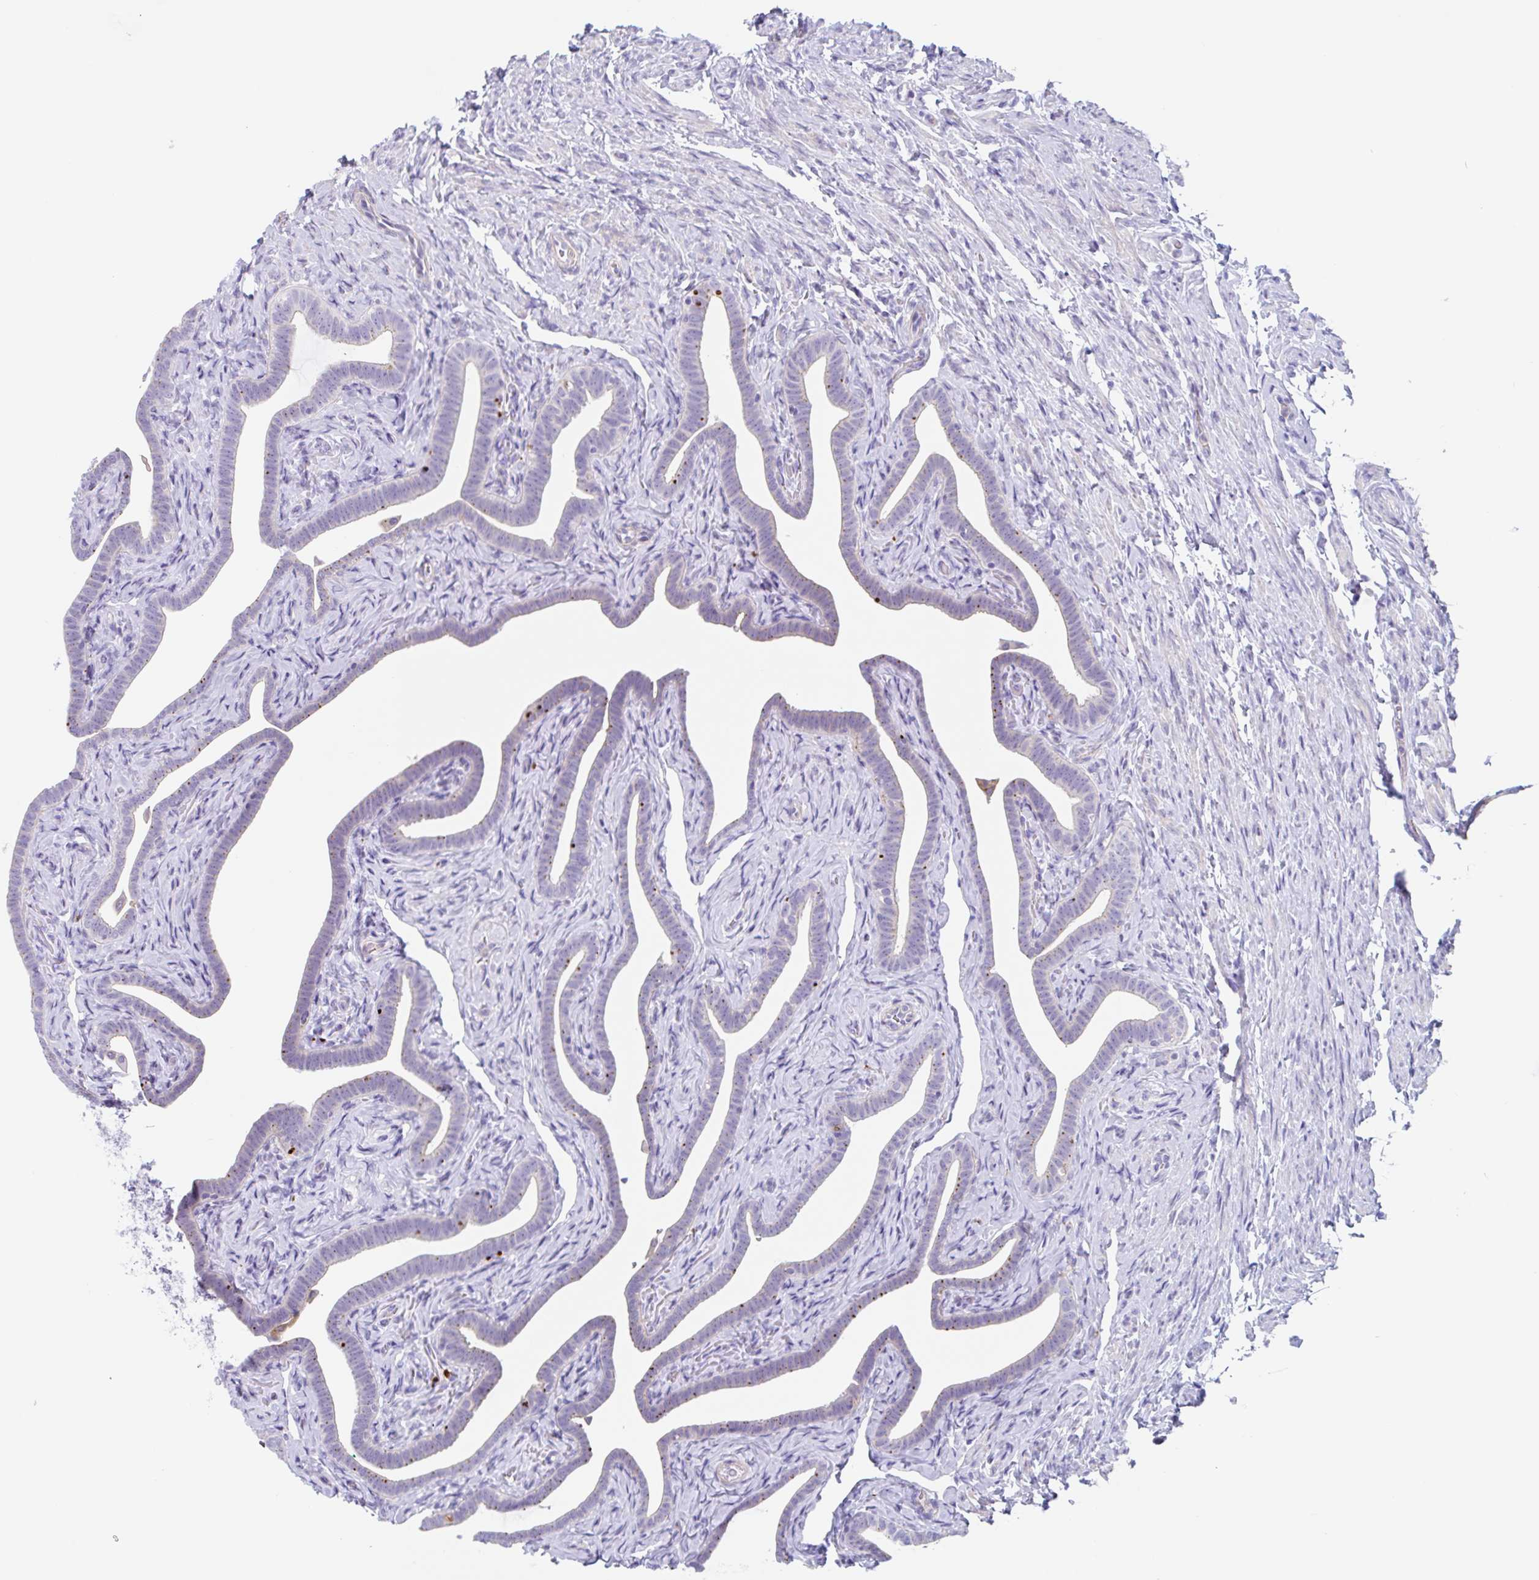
{"staining": {"intensity": "negative", "quantity": "none", "location": "none"}, "tissue": "fallopian tube", "cell_type": "Glandular cells", "image_type": "normal", "snomed": [{"axis": "morphology", "description": "Normal tissue, NOS"}, {"axis": "topography", "description": "Fallopian tube"}], "caption": "A high-resolution micrograph shows IHC staining of normal fallopian tube, which exhibits no significant expression in glandular cells.", "gene": "LENG9", "patient": {"sex": "female", "age": 69}}